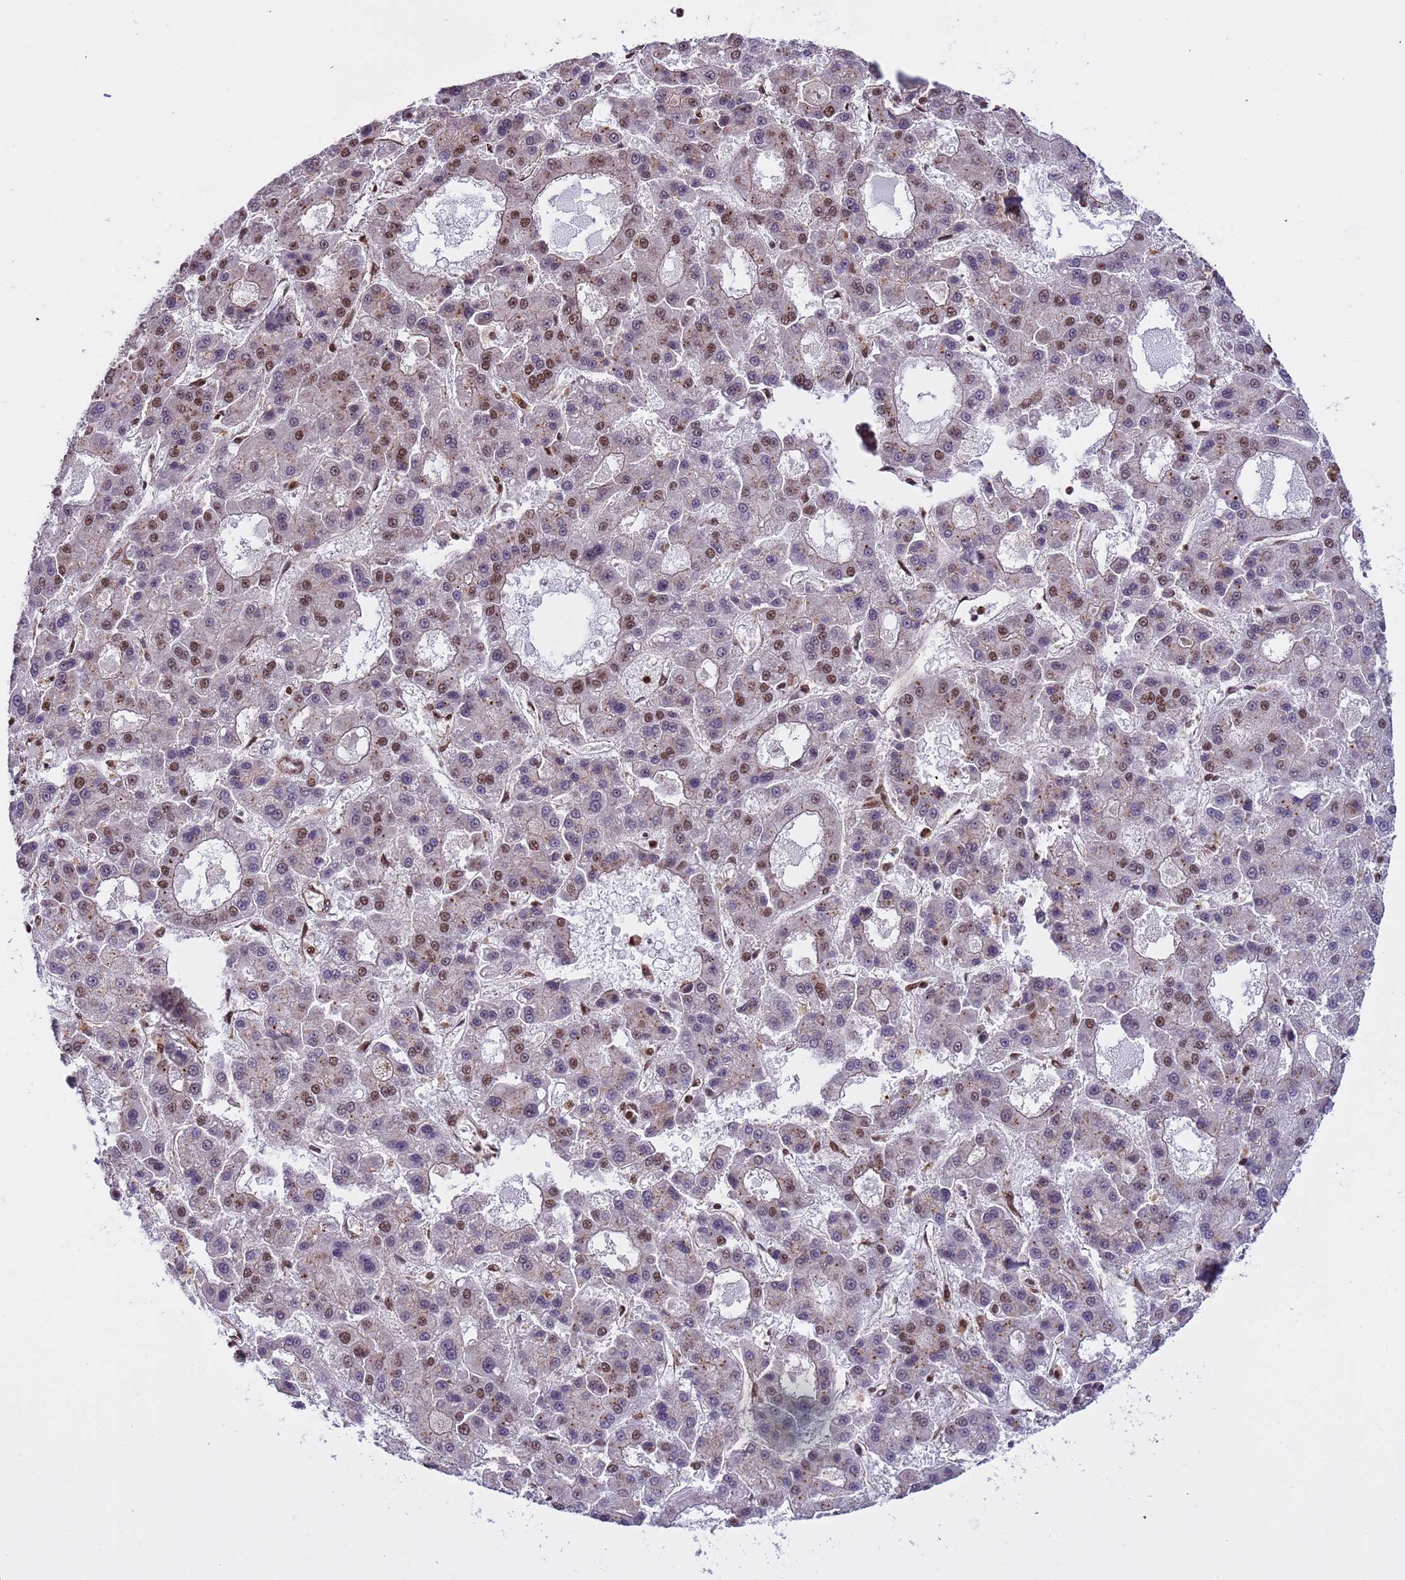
{"staining": {"intensity": "moderate", "quantity": "25%-75%", "location": "nuclear"}, "tissue": "liver cancer", "cell_type": "Tumor cells", "image_type": "cancer", "snomed": [{"axis": "morphology", "description": "Carcinoma, Hepatocellular, NOS"}, {"axis": "topography", "description": "Liver"}], "caption": "Liver cancer was stained to show a protein in brown. There is medium levels of moderate nuclear positivity in approximately 25%-75% of tumor cells. (Stains: DAB in brown, nuclei in blue, Microscopy: brightfield microscopy at high magnification).", "gene": "EMC2", "patient": {"sex": "male", "age": 70}}